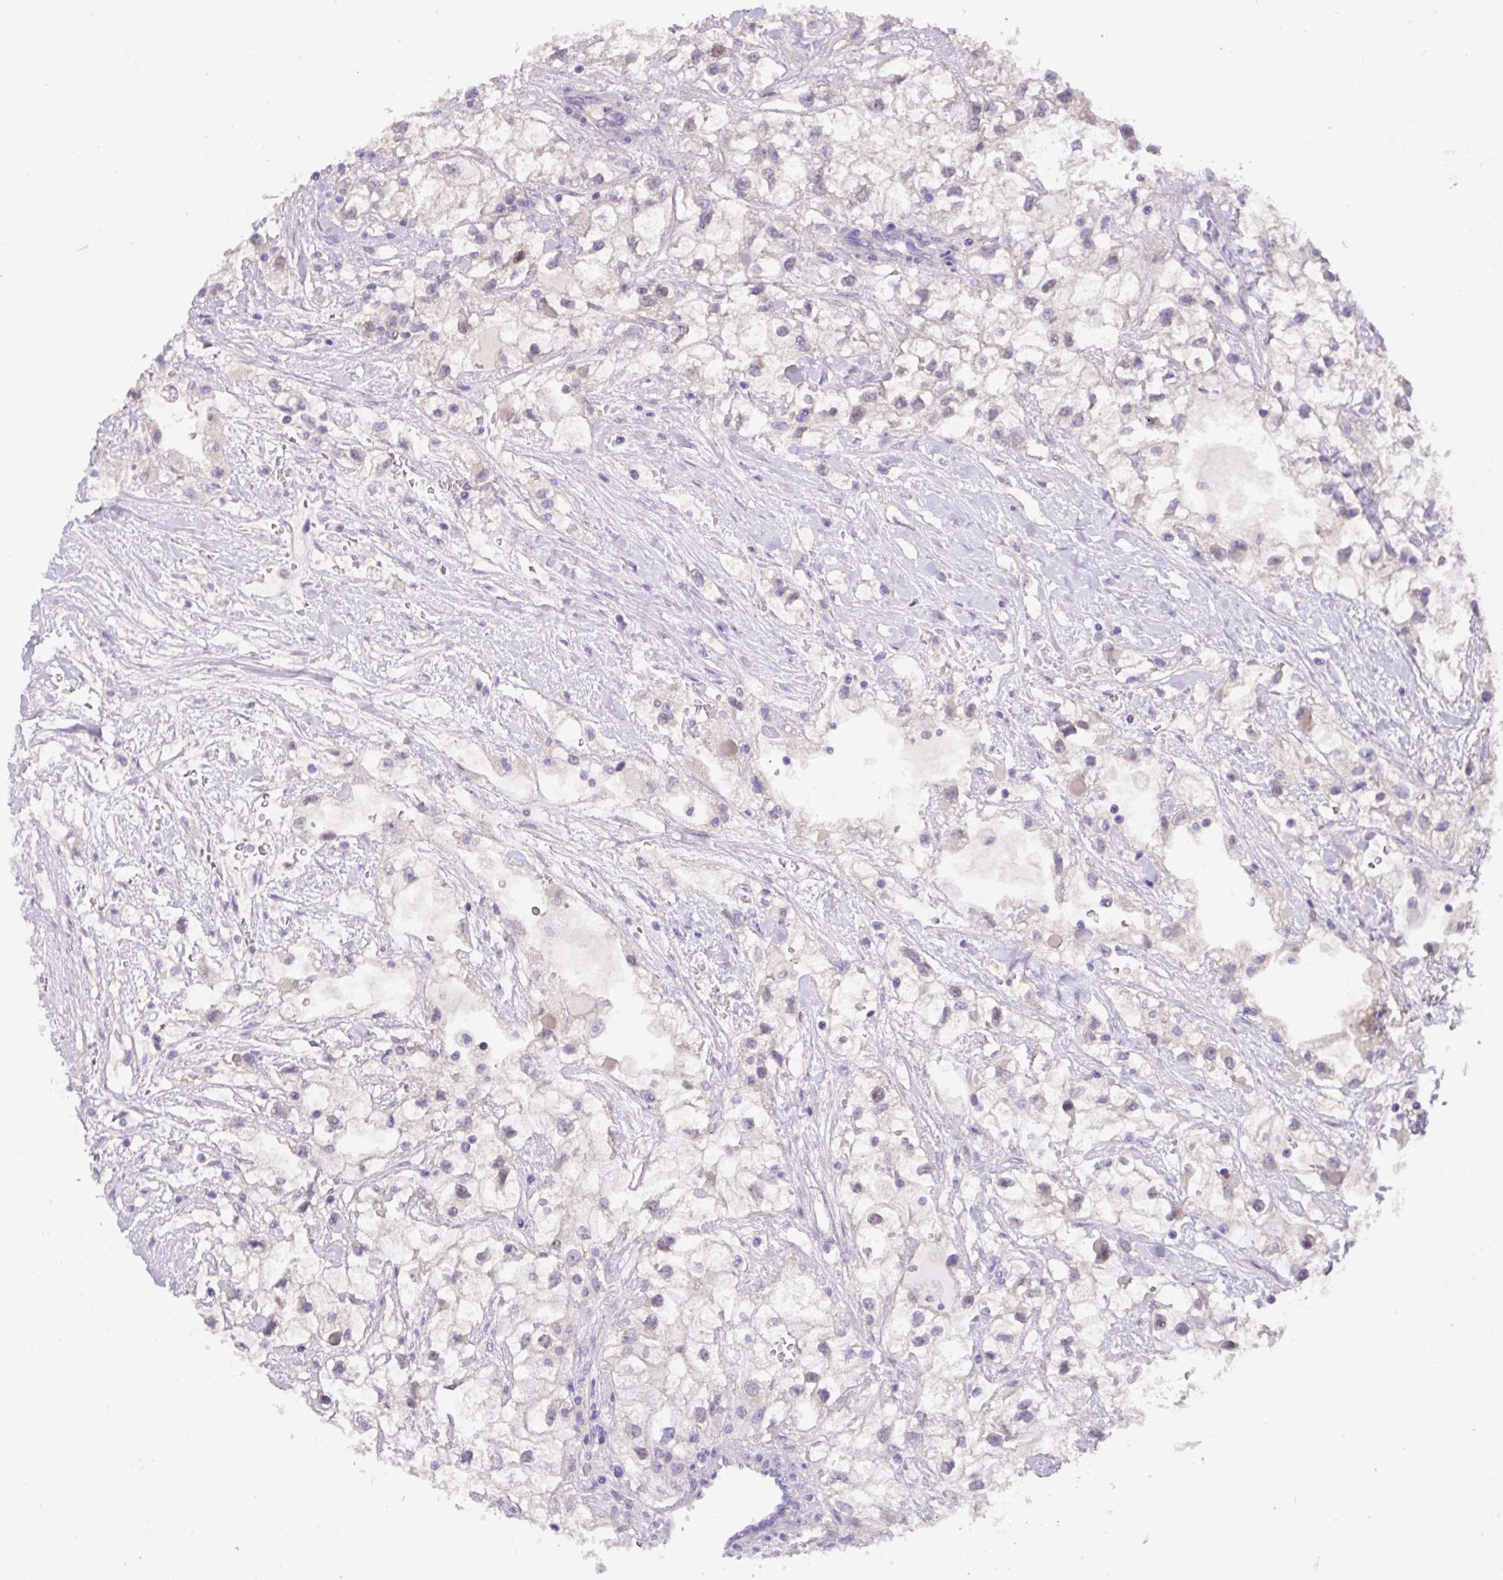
{"staining": {"intensity": "negative", "quantity": "none", "location": "none"}, "tissue": "renal cancer", "cell_type": "Tumor cells", "image_type": "cancer", "snomed": [{"axis": "morphology", "description": "Adenocarcinoma, NOS"}, {"axis": "topography", "description": "Kidney"}], "caption": "Immunohistochemistry (IHC) image of adenocarcinoma (renal) stained for a protein (brown), which reveals no expression in tumor cells. Nuclei are stained in blue.", "gene": "PAX8", "patient": {"sex": "male", "age": 59}}